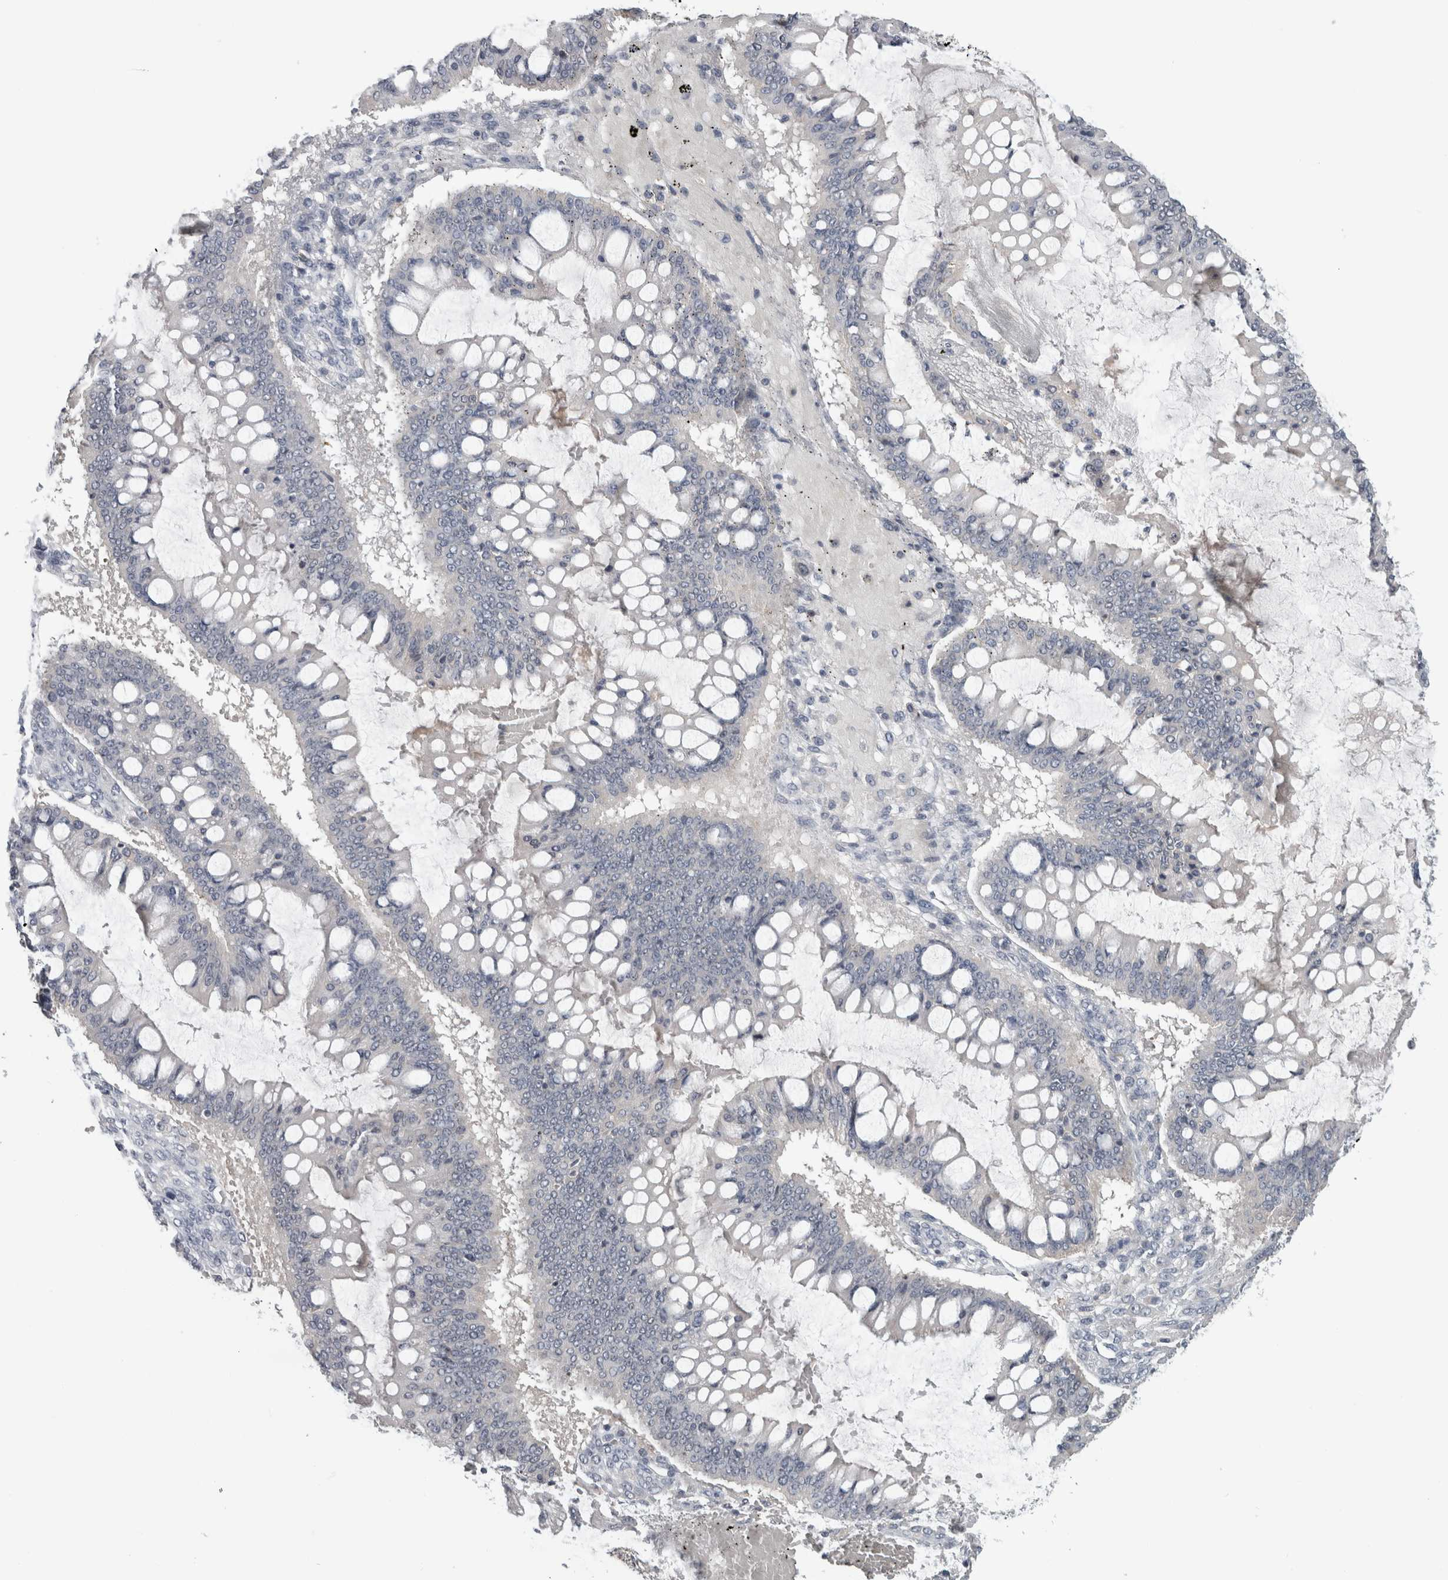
{"staining": {"intensity": "negative", "quantity": "none", "location": "none"}, "tissue": "ovarian cancer", "cell_type": "Tumor cells", "image_type": "cancer", "snomed": [{"axis": "morphology", "description": "Cystadenocarcinoma, mucinous, NOS"}, {"axis": "topography", "description": "Ovary"}], "caption": "Immunohistochemistry image of neoplastic tissue: ovarian cancer stained with DAB (3,3'-diaminobenzidine) demonstrates no significant protein positivity in tumor cells.", "gene": "RBM28", "patient": {"sex": "female", "age": 73}}